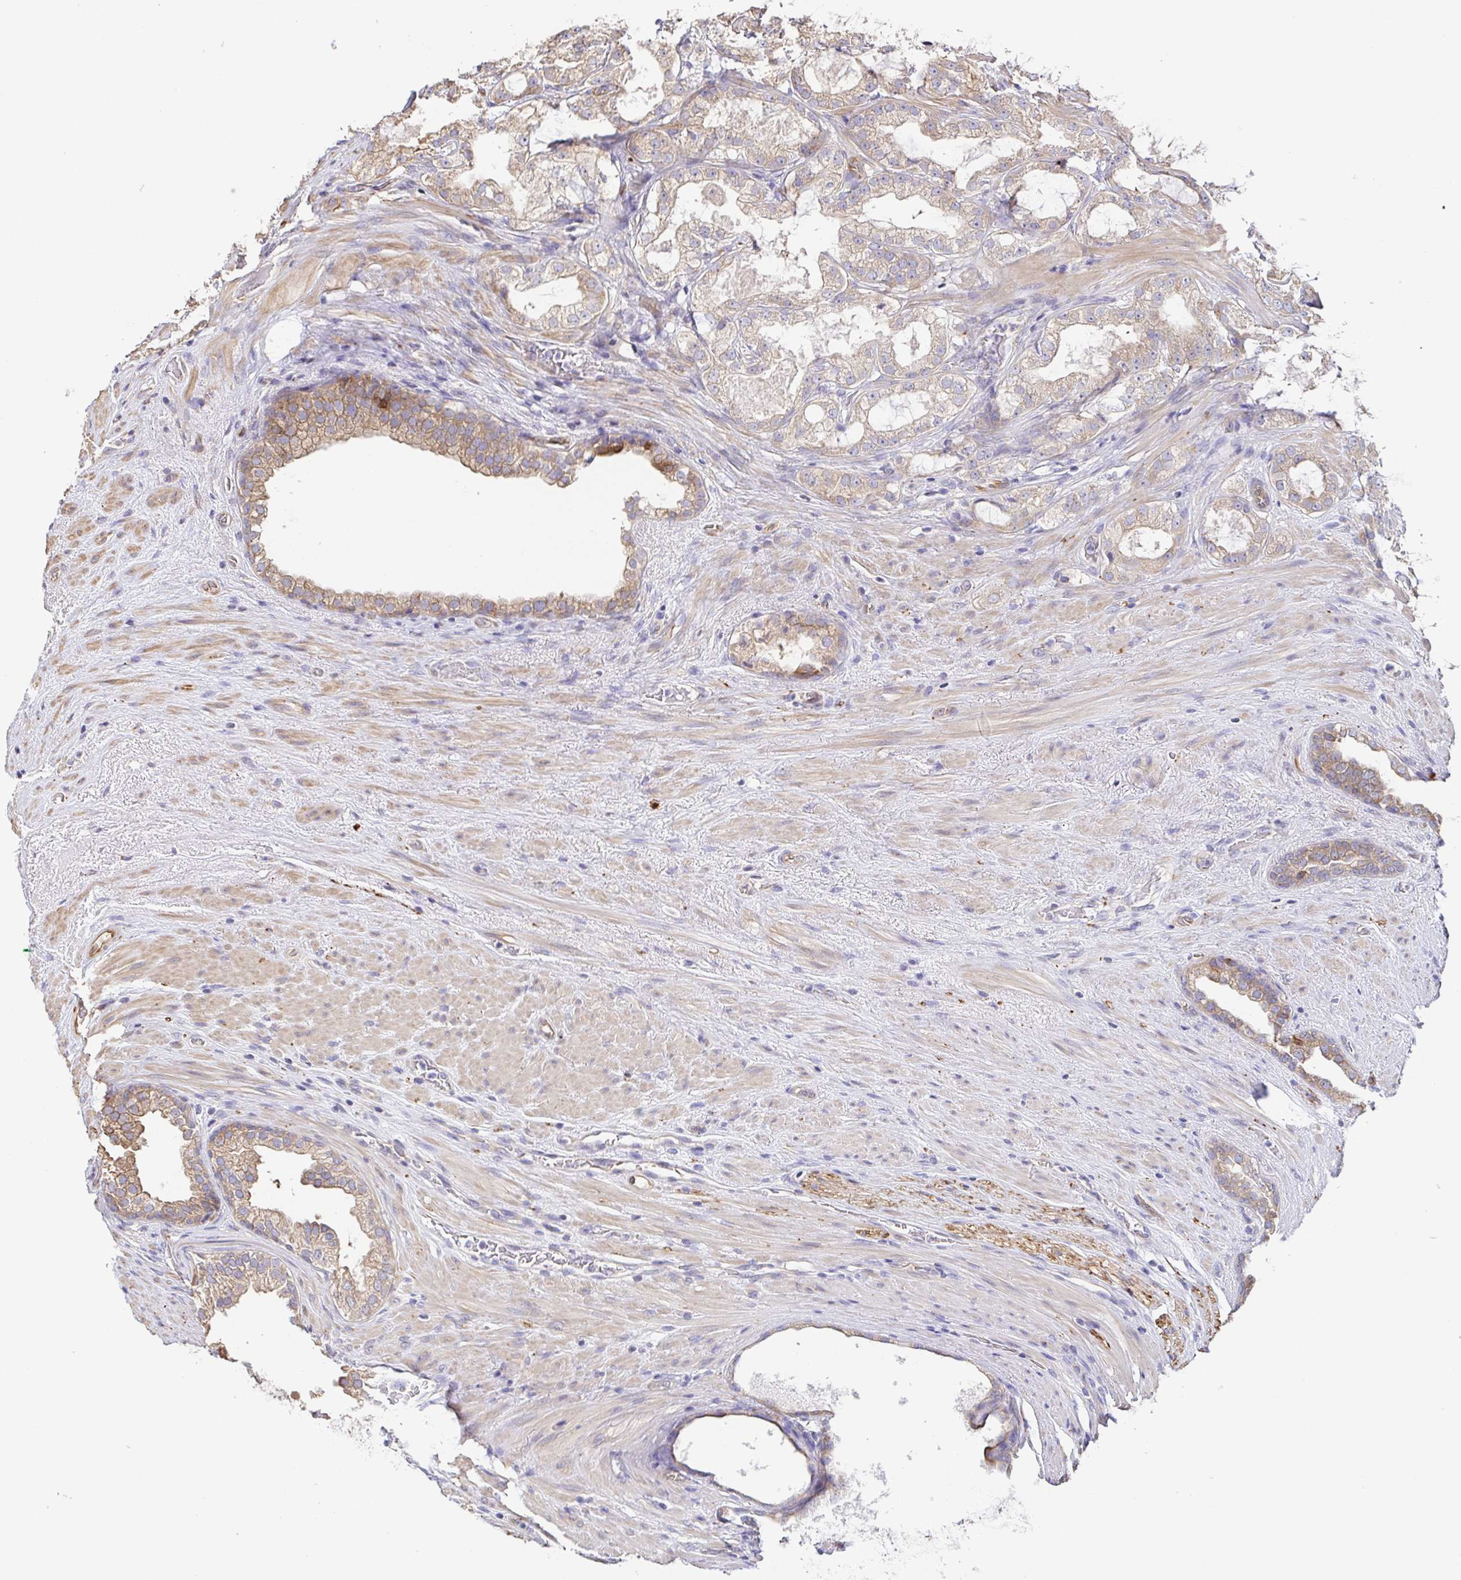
{"staining": {"intensity": "weak", "quantity": ">75%", "location": "cytoplasmic/membranous"}, "tissue": "prostate cancer", "cell_type": "Tumor cells", "image_type": "cancer", "snomed": [{"axis": "morphology", "description": "Adenocarcinoma, High grade"}, {"axis": "topography", "description": "Prostate"}], "caption": "Immunohistochemistry of prostate high-grade adenocarcinoma shows low levels of weak cytoplasmic/membranous positivity in about >75% of tumor cells. (Brightfield microscopy of DAB IHC at high magnification).", "gene": "EIF3D", "patient": {"sex": "male", "age": 65}}